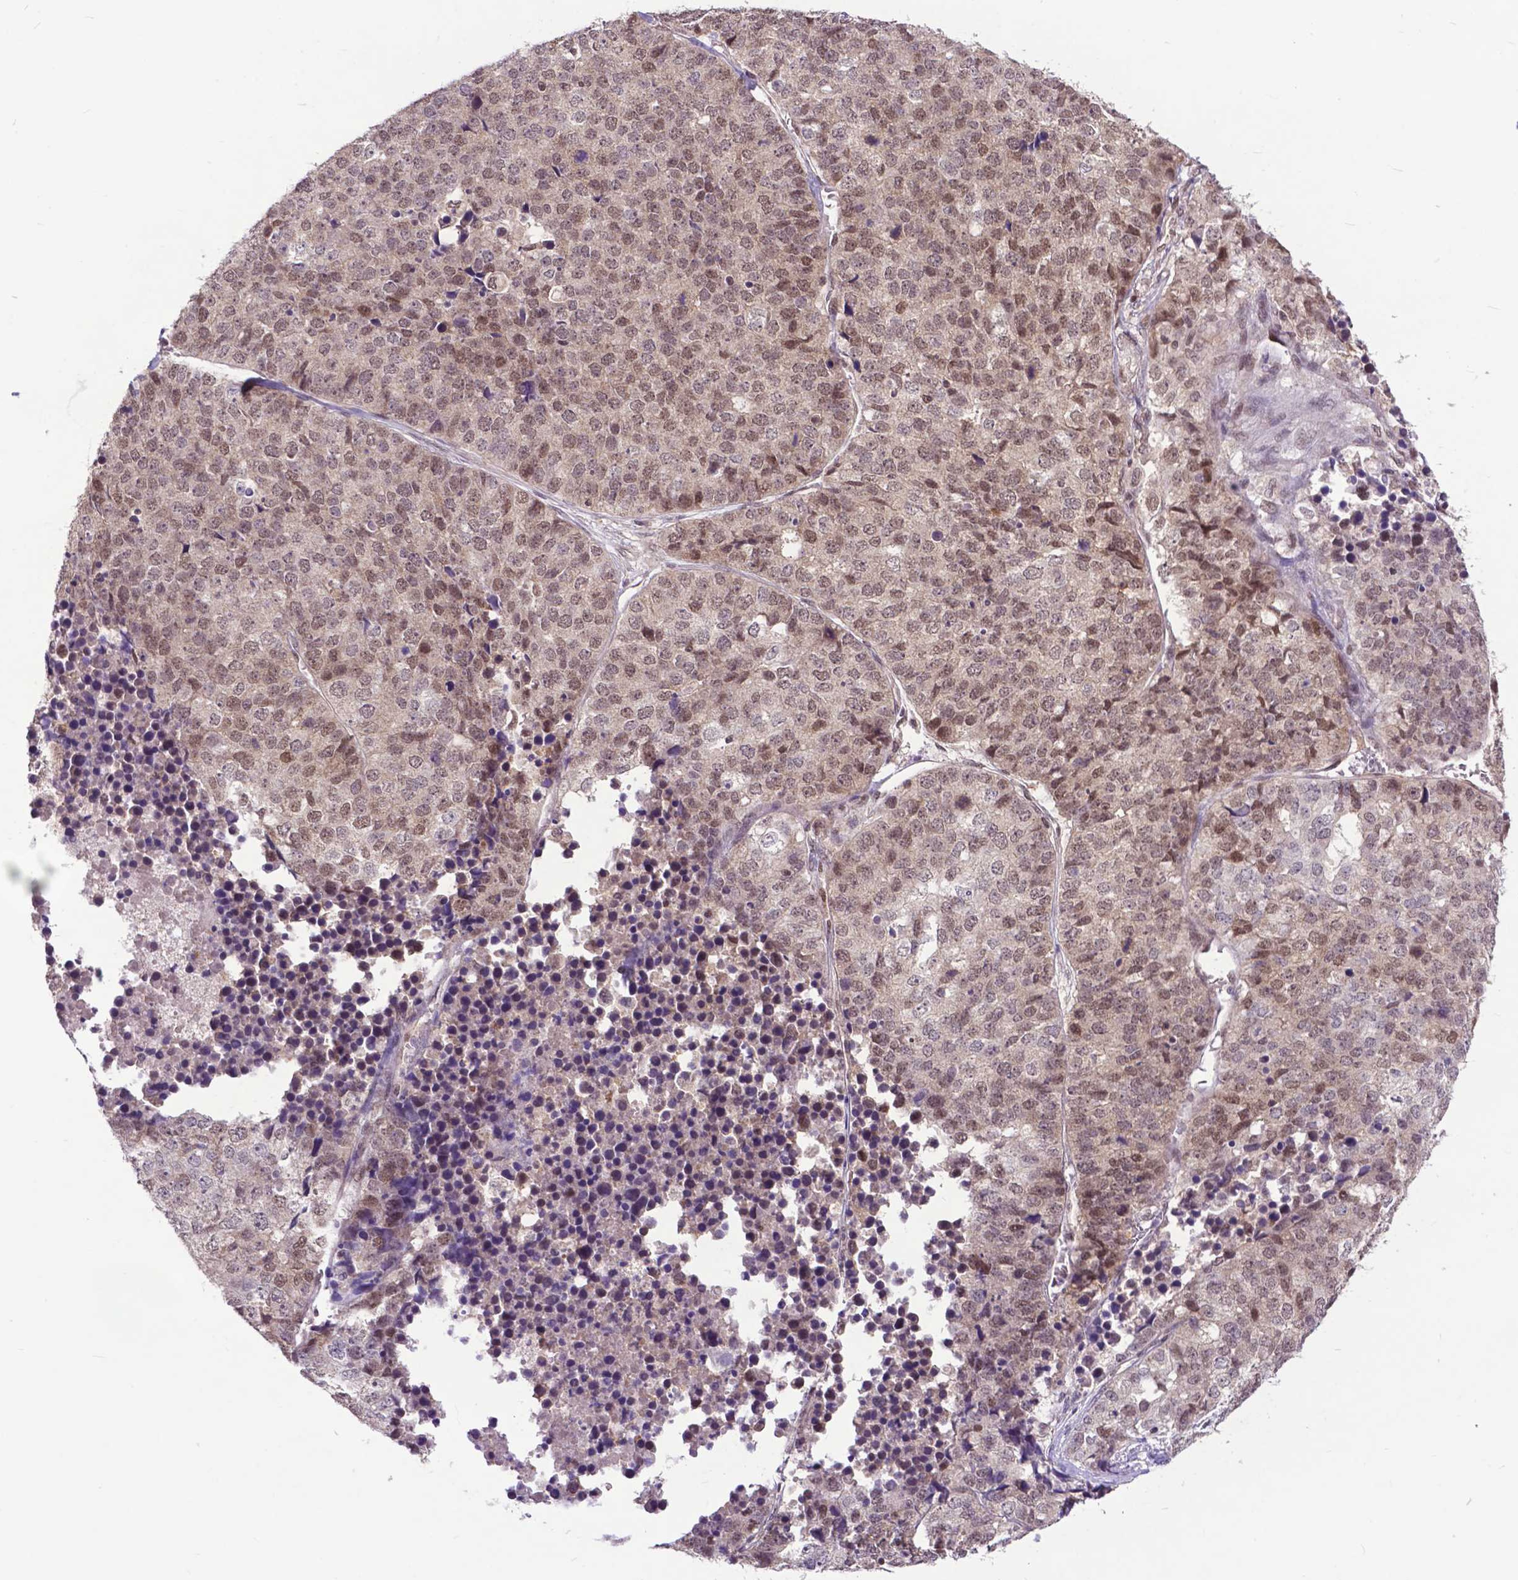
{"staining": {"intensity": "weak", "quantity": ">75%", "location": "nuclear"}, "tissue": "stomach cancer", "cell_type": "Tumor cells", "image_type": "cancer", "snomed": [{"axis": "morphology", "description": "Adenocarcinoma, NOS"}, {"axis": "topography", "description": "Stomach"}], "caption": "An IHC micrograph of tumor tissue is shown. Protein staining in brown highlights weak nuclear positivity in stomach cancer within tumor cells.", "gene": "FAF1", "patient": {"sex": "male", "age": 69}}